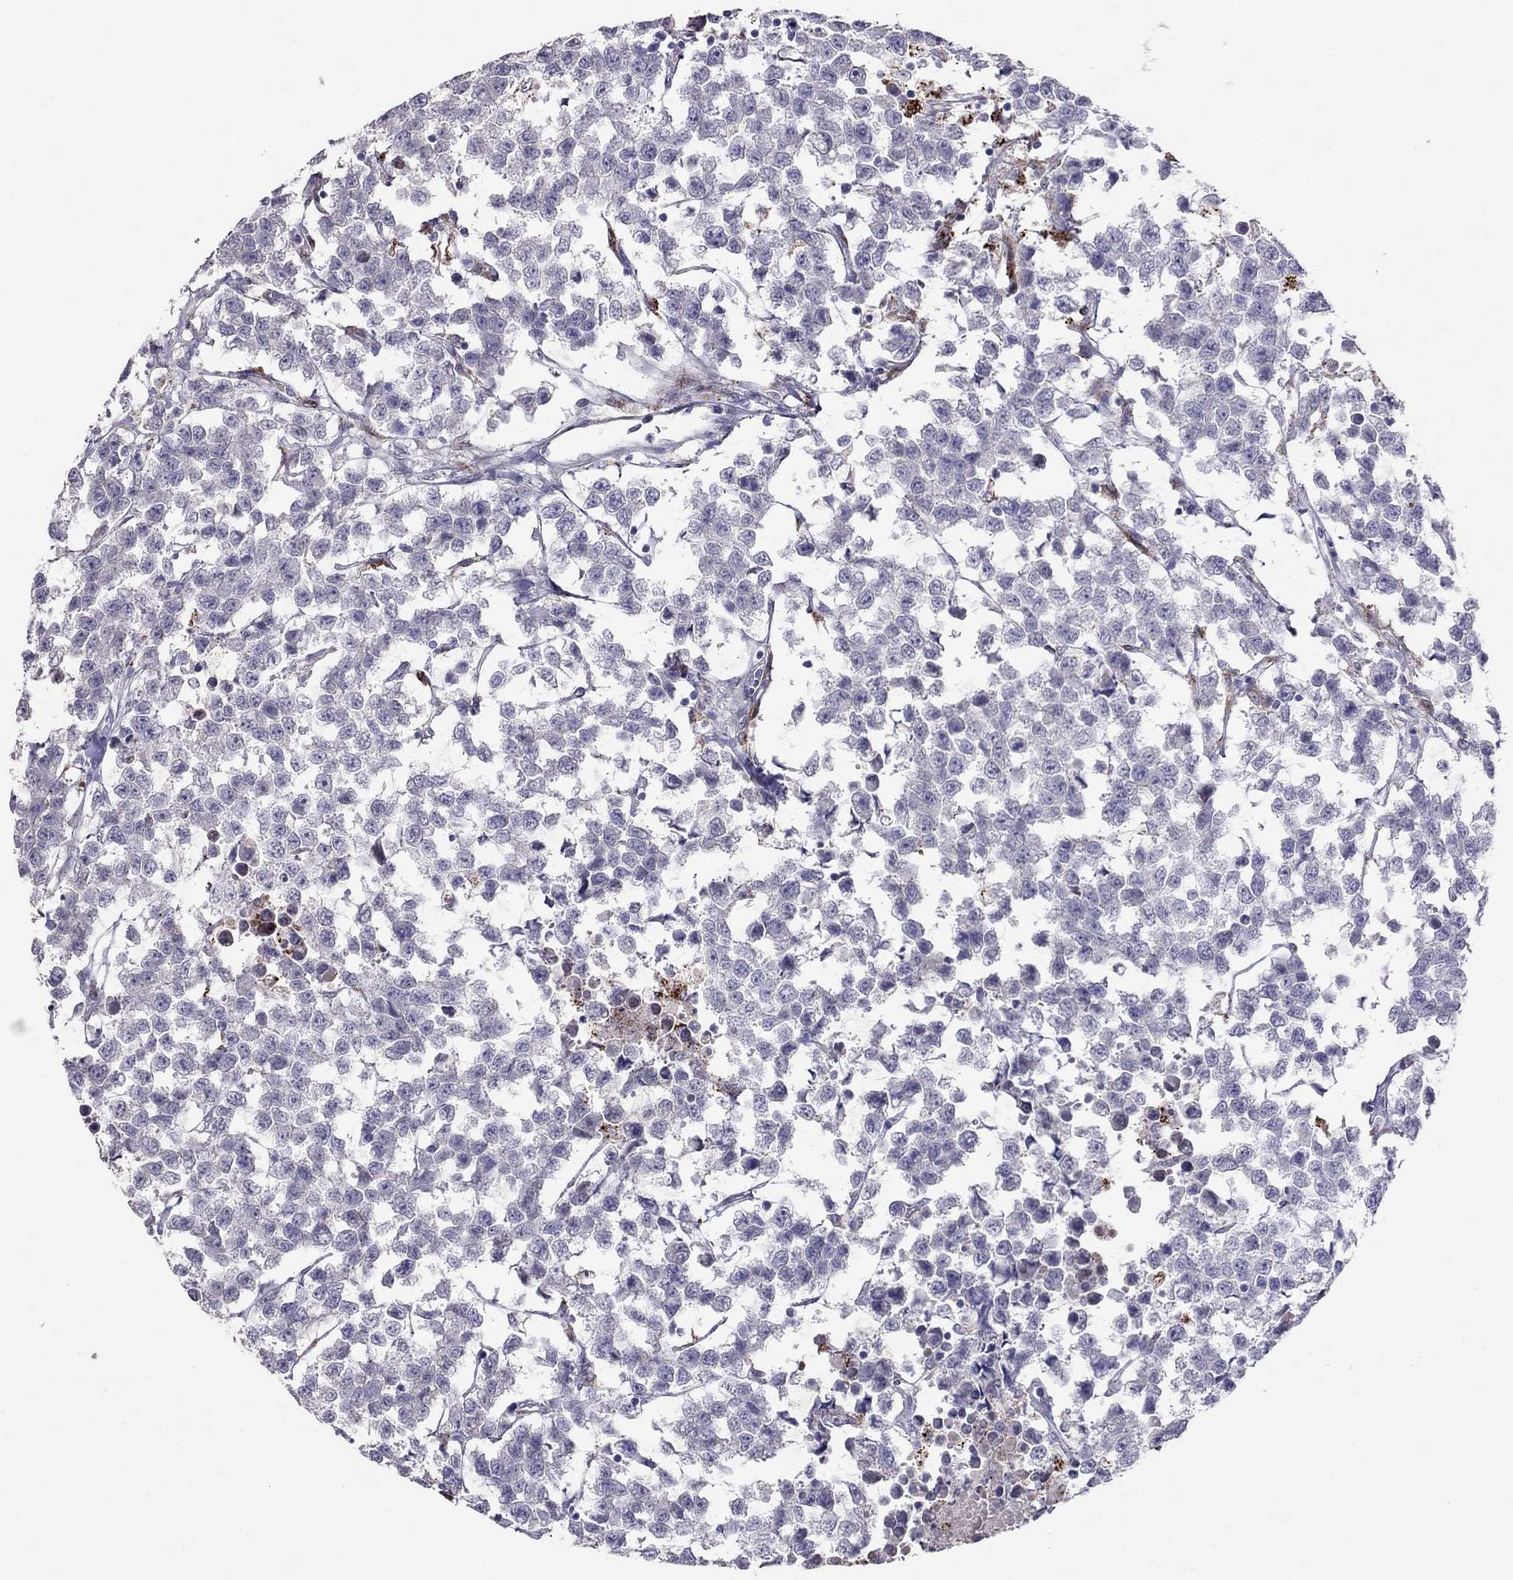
{"staining": {"intensity": "negative", "quantity": "none", "location": "none"}, "tissue": "testis cancer", "cell_type": "Tumor cells", "image_type": "cancer", "snomed": [{"axis": "morphology", "description": "Seminoma, NOS"}, {"axis": "topography", "description": "Testis"}], "caption": "Immunohistochemical staining of testis seminoma demonstrates no significant staining in tumor cells.", "gene": "MAGEB4", "patient": {"sex": "male", "age": 59}}